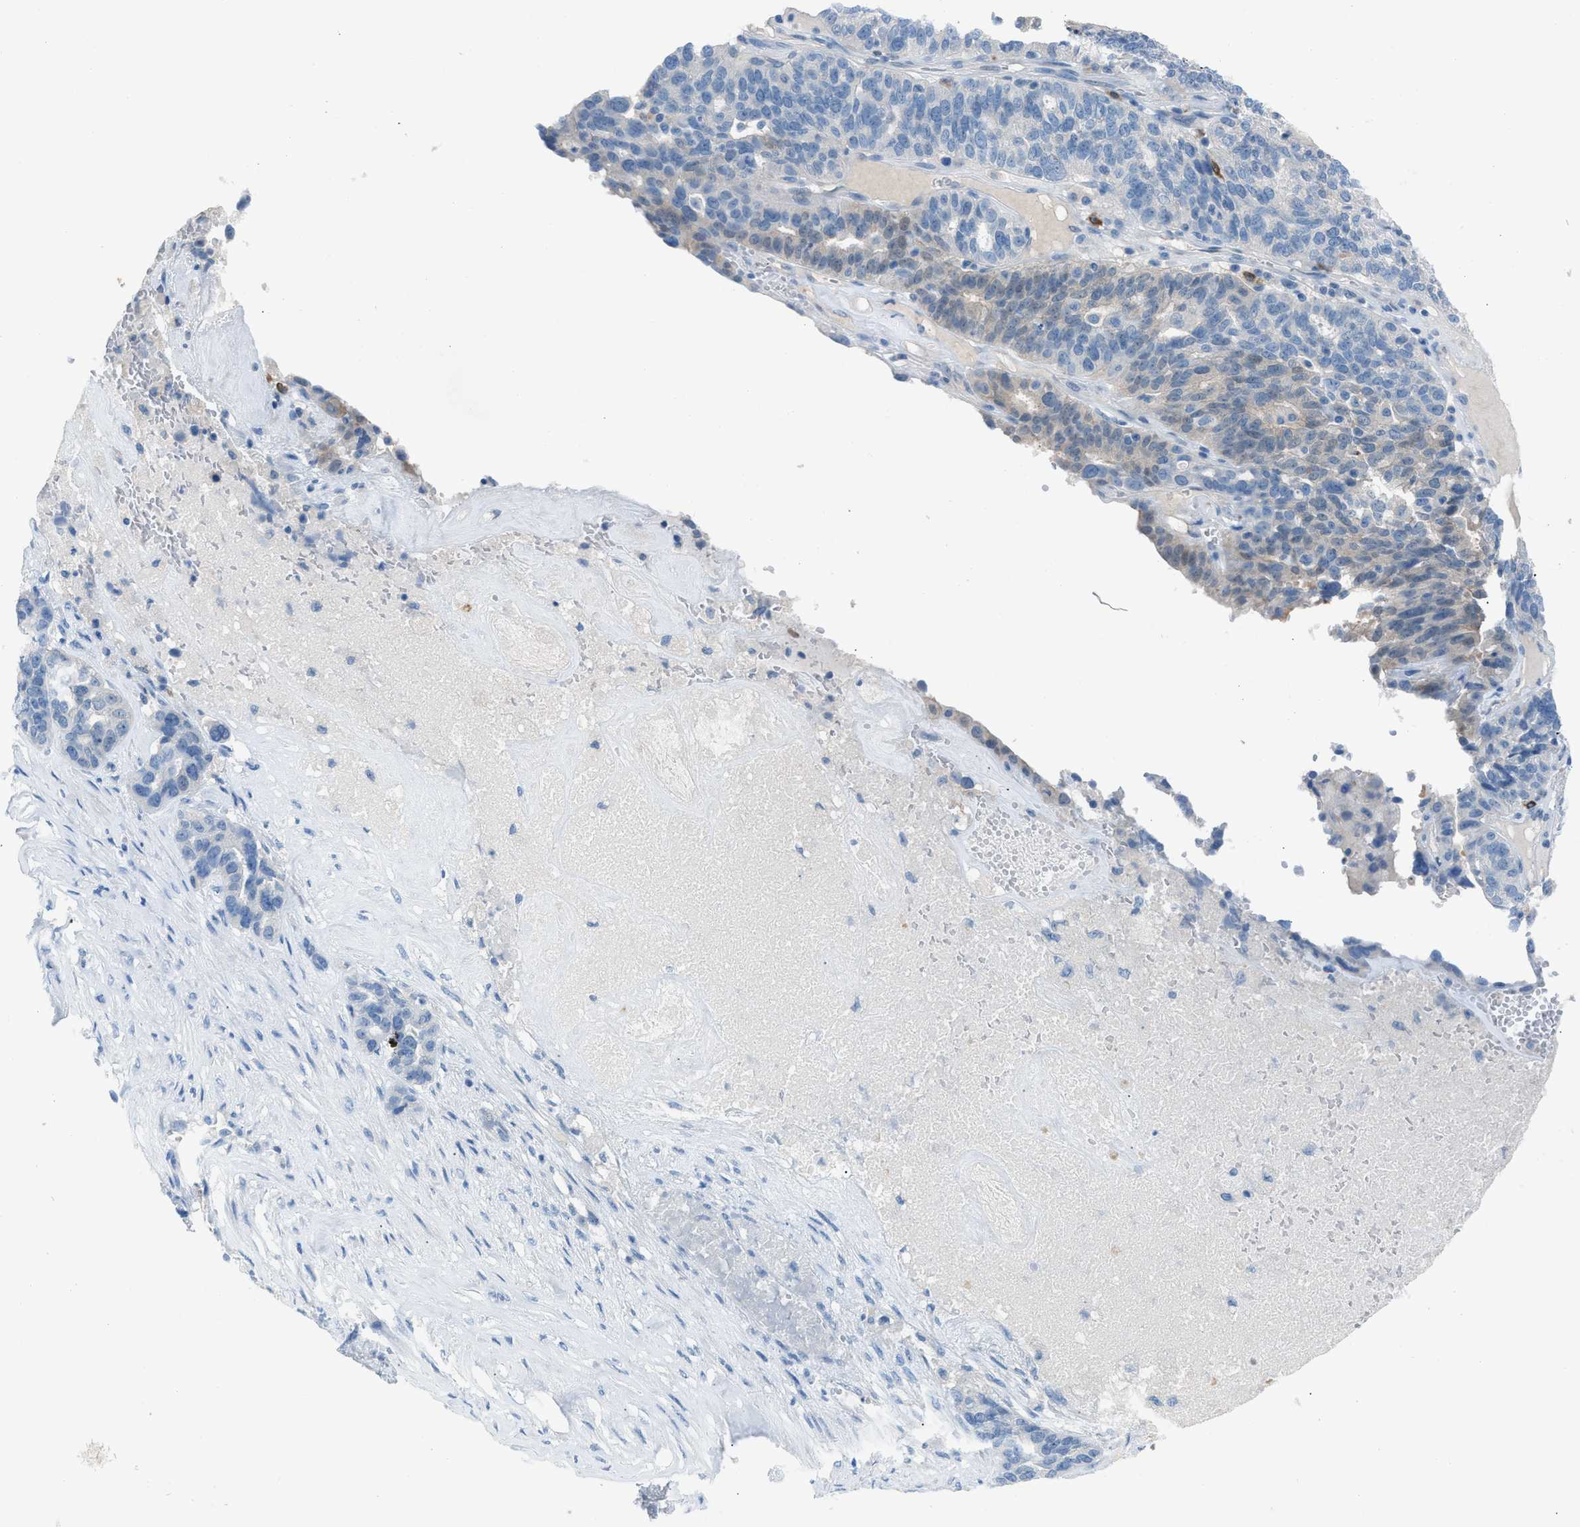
{"staining": {"intensity": "negative", "quantity": "none", "location": "none"}, "tissue": "ovarian cancer", "cell_type": "Tumor cells", "image_type": "cancer", "snomed": [{"axis": "morphology", "description": "Cystadenocarcinoma, serous, NOS"}, {"axis": "topography", "description": "Ovary"}], "caption": "Immunohistochemistry (IHC) photomicrograph of neoplastic tissue: human ovarian cancer (serous cystadenocarcinoma) stained with DAB demonstrates no significant protein positivity in tumor cells.", "gene": "CLEC10A", "patient": {"sex": "female", "age": 59}}